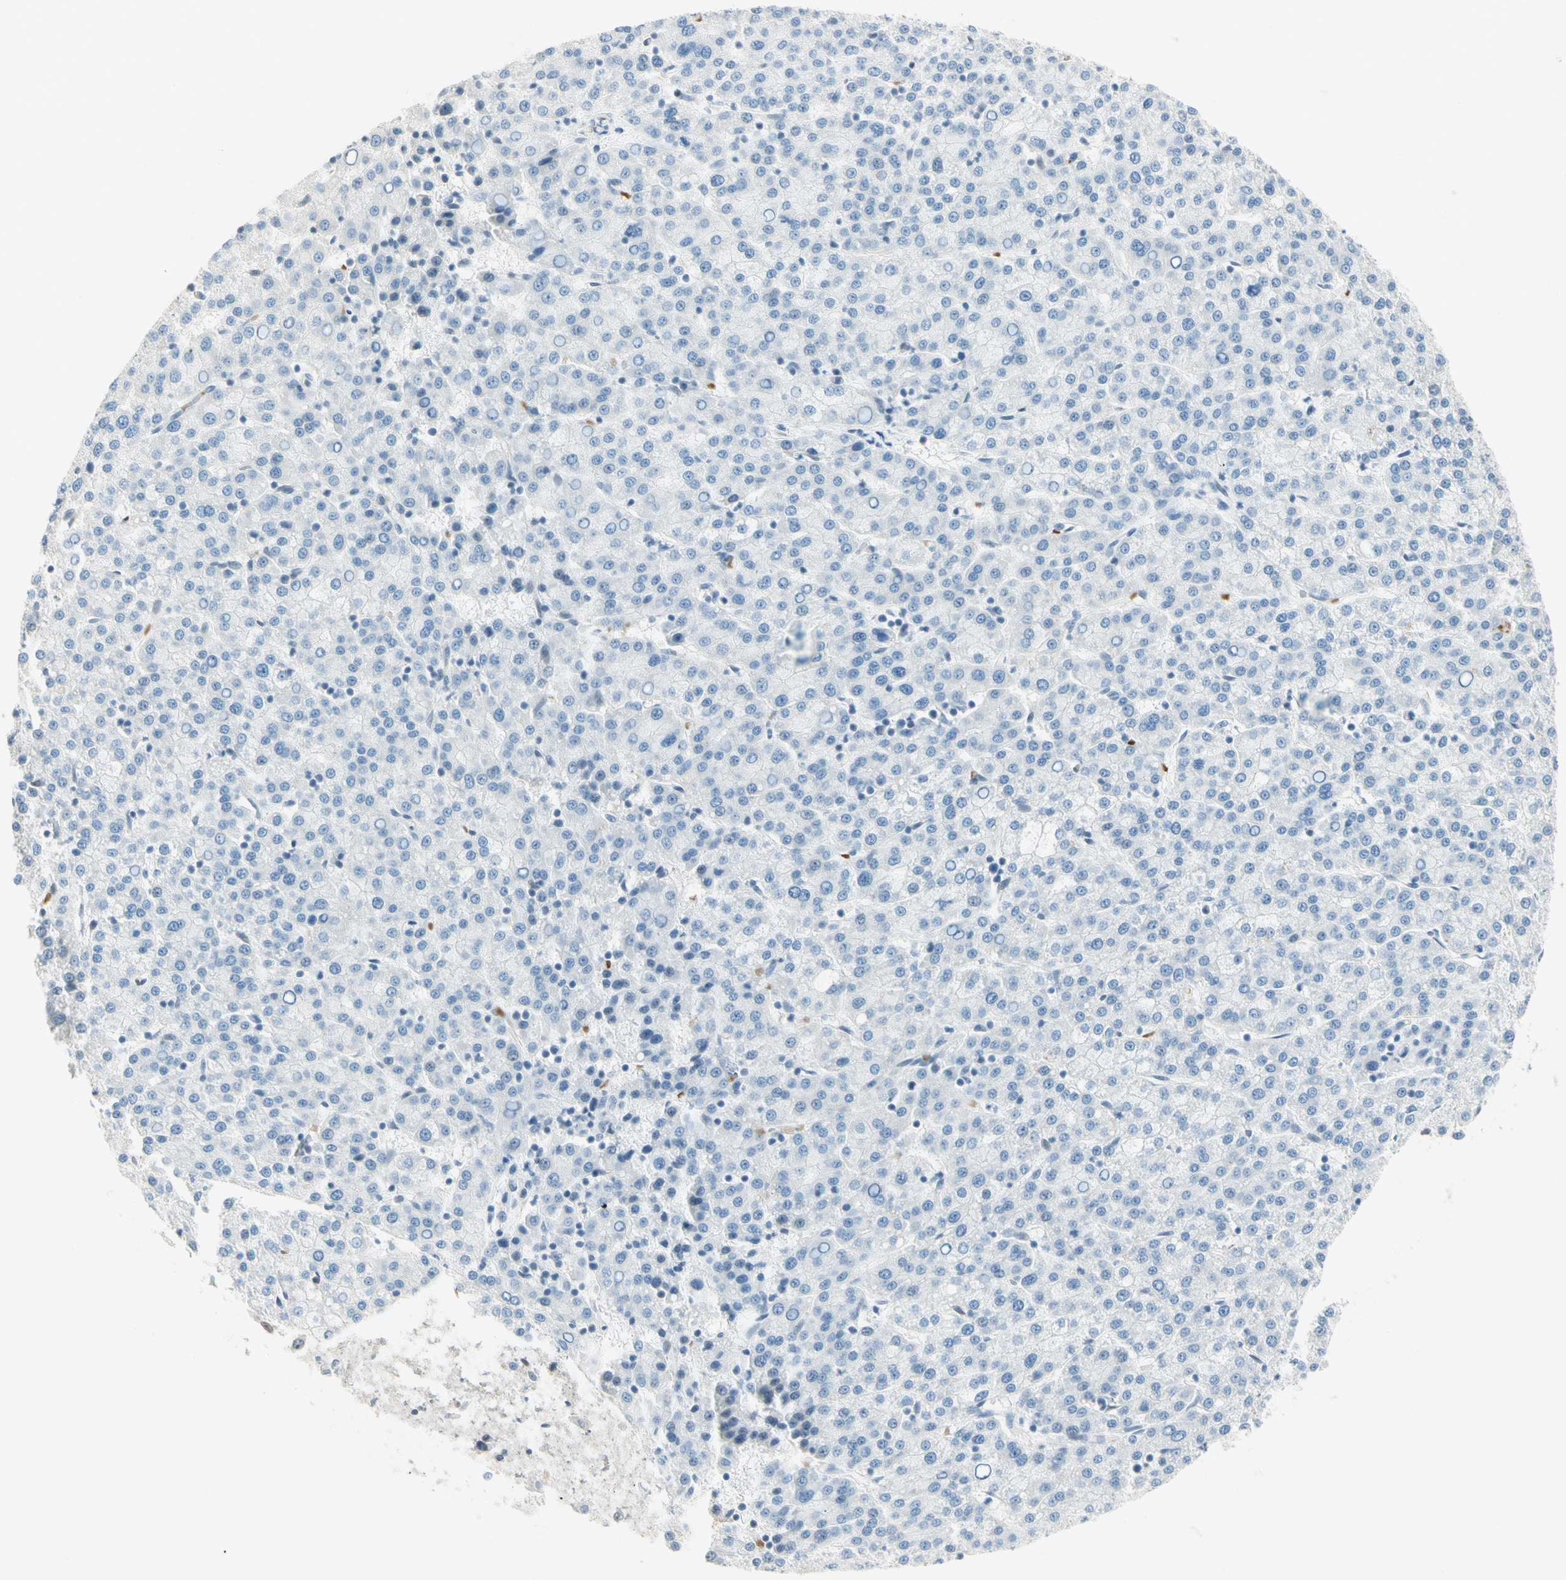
{"staining": {"intensity": "negative", "quantity": "none", "location": "none"}, "tissue": "liver cancer", "cell_type": "Tumor cells", "image_type": "cancer", "snomed": [{"axis": "morphology", "description": "Carcinoma, Hepatocellular, NOS"}, {"axis": "topography", "description": "Liver"}], "caption": "Immunohistochemistry of human liver hepatocellular carcinoma shows no expression in tumor cells.", "gene": "BCAN", "patient": {"sex": "female", "age": 58}}